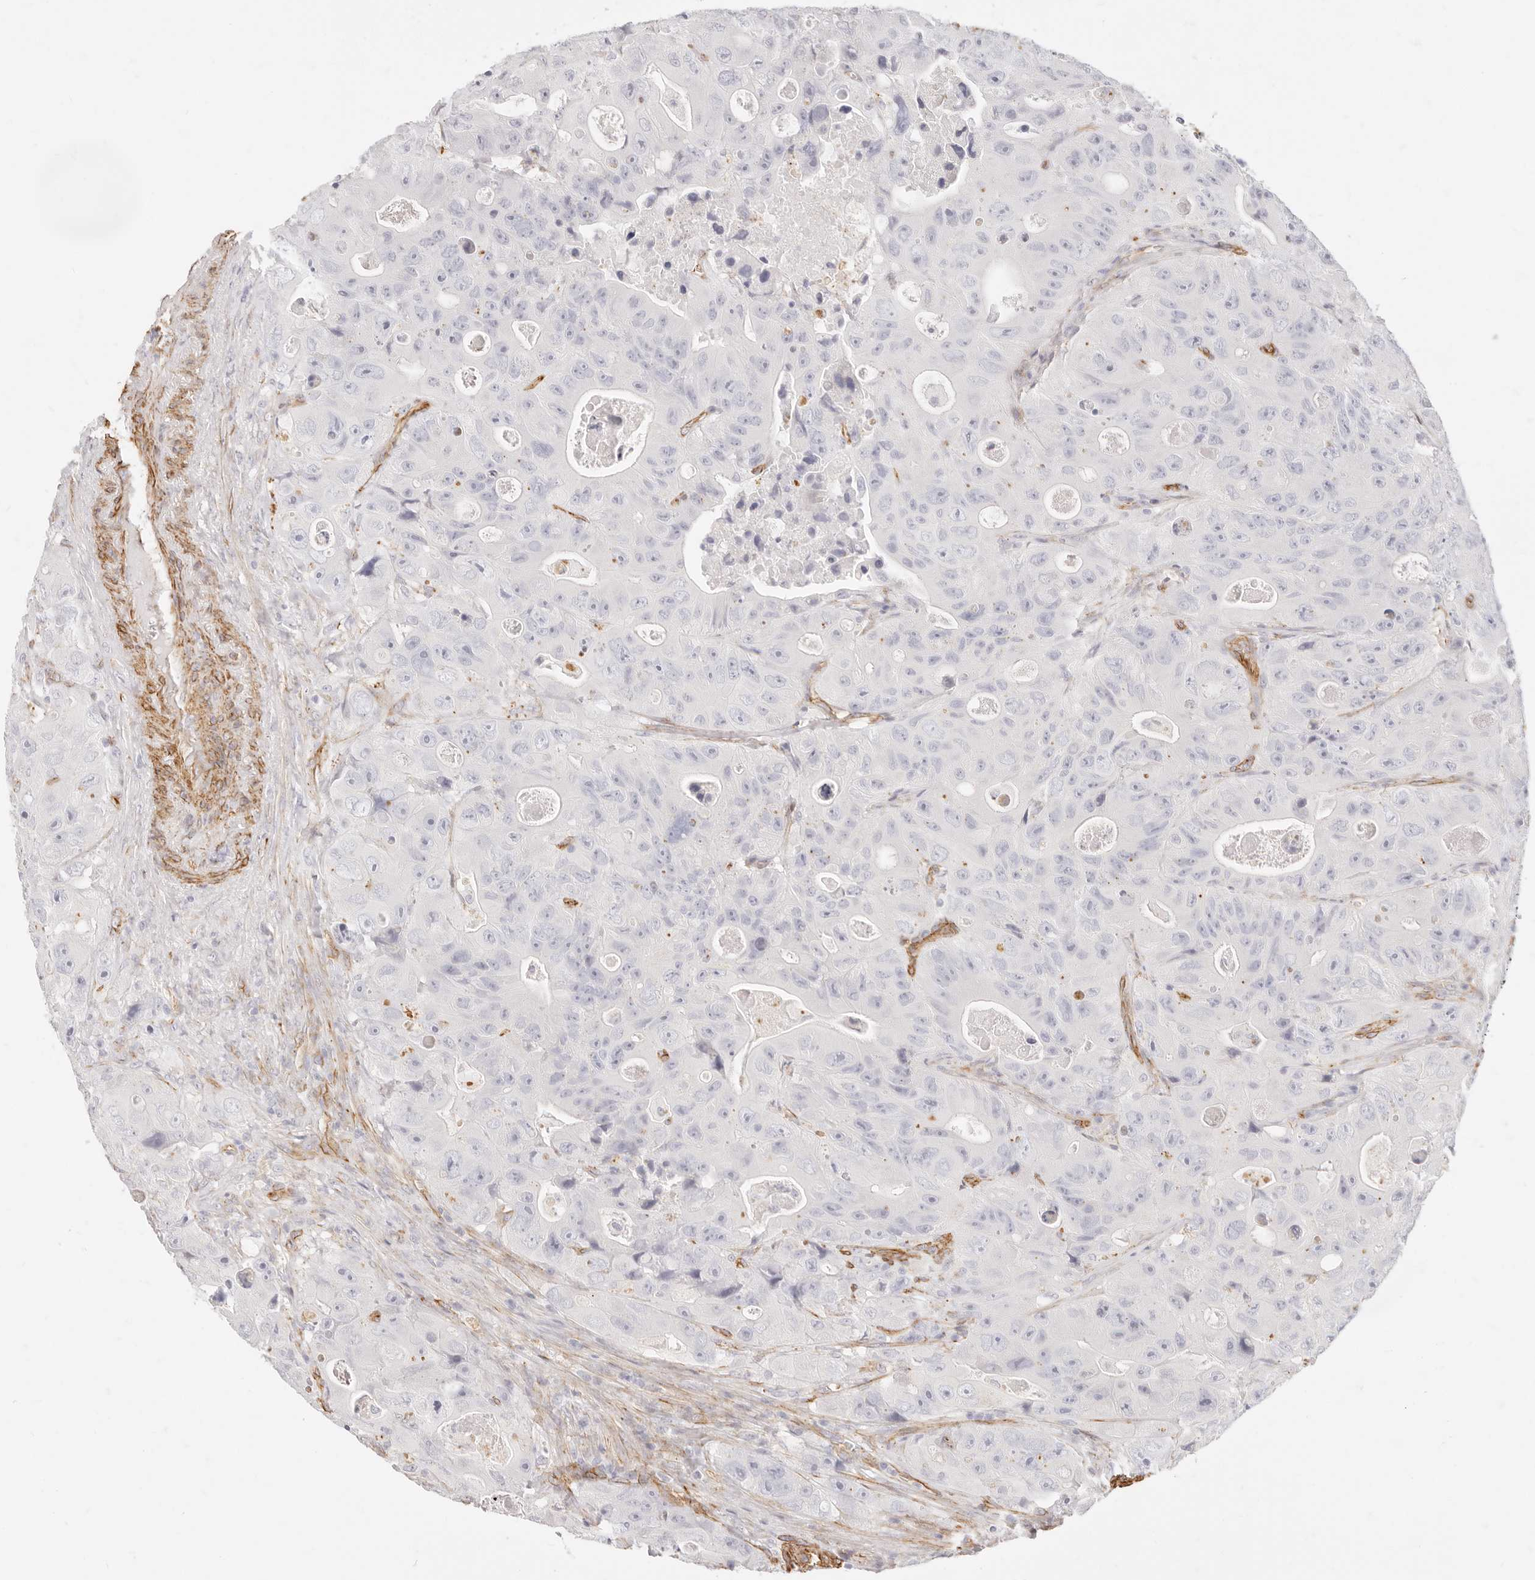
{"staining": {"intensity": "negative", "quantity": "none", "location": "none"}, "tissue": "colorectal cancer", "cell_type": "Tumor cells", "image_type": "cancer", "snomed": [{"axis": "morphology", "description": "Adenocarcinoma, NOS"}, {"axis": "topography", "description": "Colon"}], "caption": "The micrograph reveals no staining of tumor cells in colorectal adenocarcinoma.", "gene": "NUS1", "patient": {"sex": "female", "age": 46}}